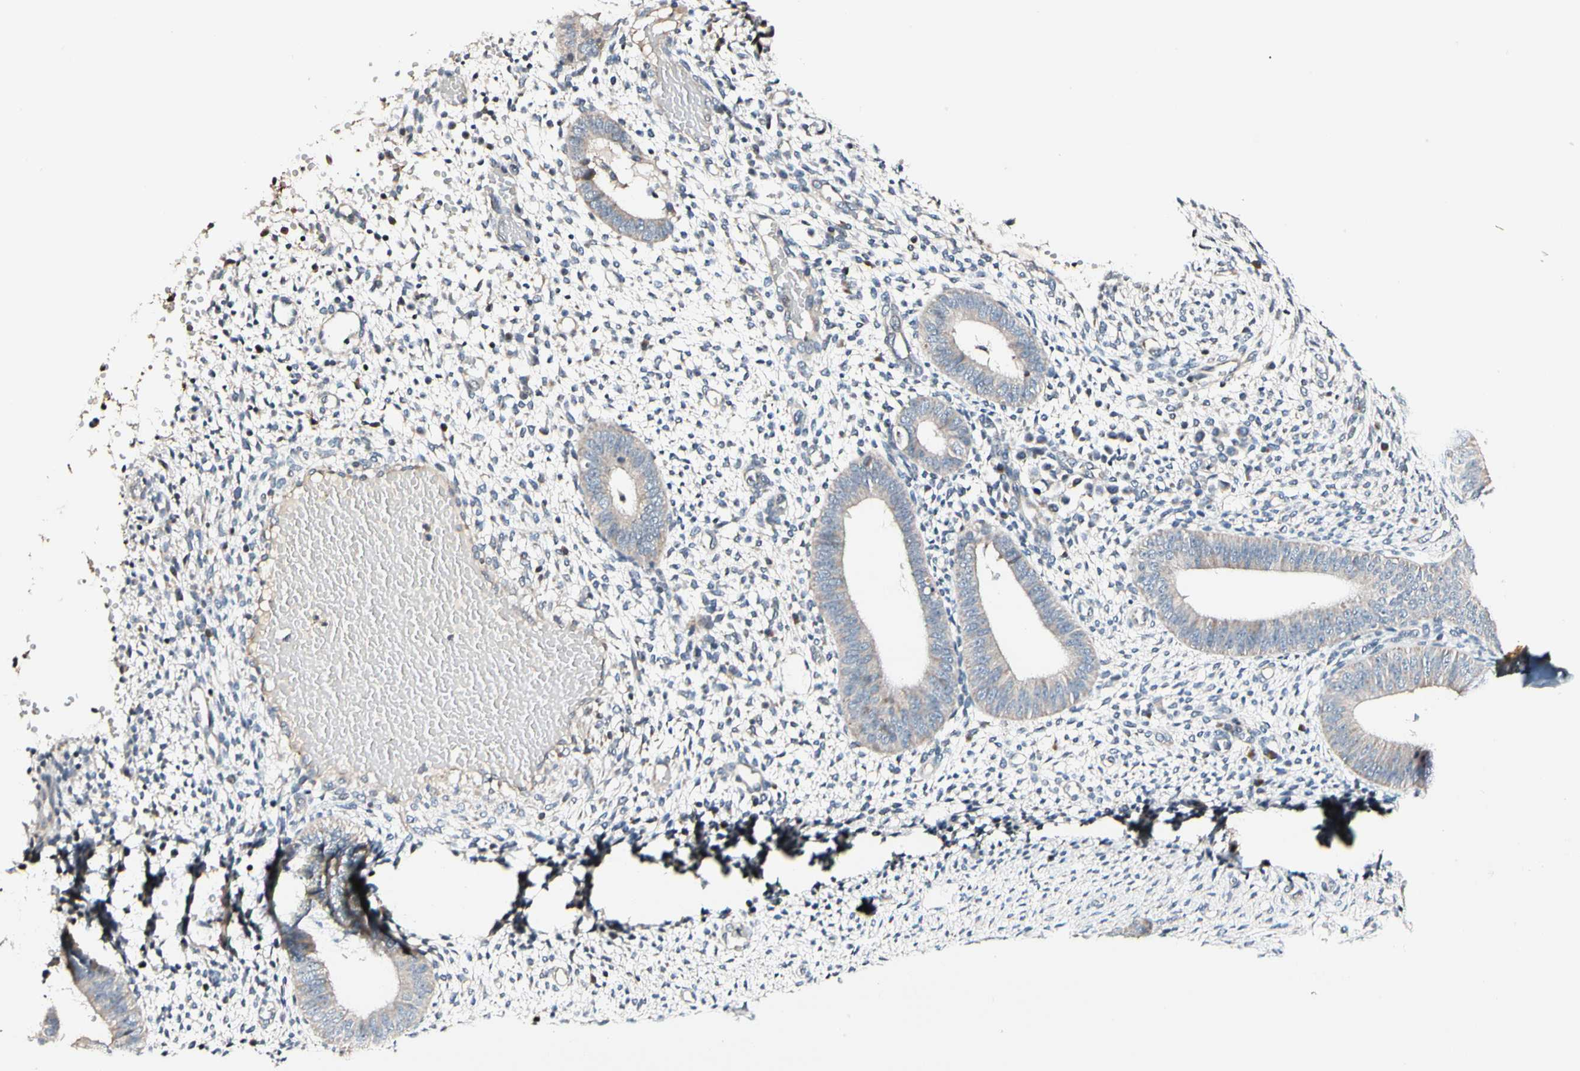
{"staining": {"intensity": "negative", "quantity": "none", "location": "none"}, "tissue": "endometrium", "cell_type": "Cells in endometrial stroma", "image_type": "normal", "snomed": [{"axis": "morphology", "description": "Normal tissue, NOS"}, {"axis": "topography", "description": "Endometrium"}], "caption": "Immunohistochemical staining of benign endometrium shows no significant positivity in cells in endometrial stroma. (DAB immunohistochemistry (IHC) with hematoxylin counter stain).", "gene": "SOX30", "patient": {"sex": "female", "age": 35}}